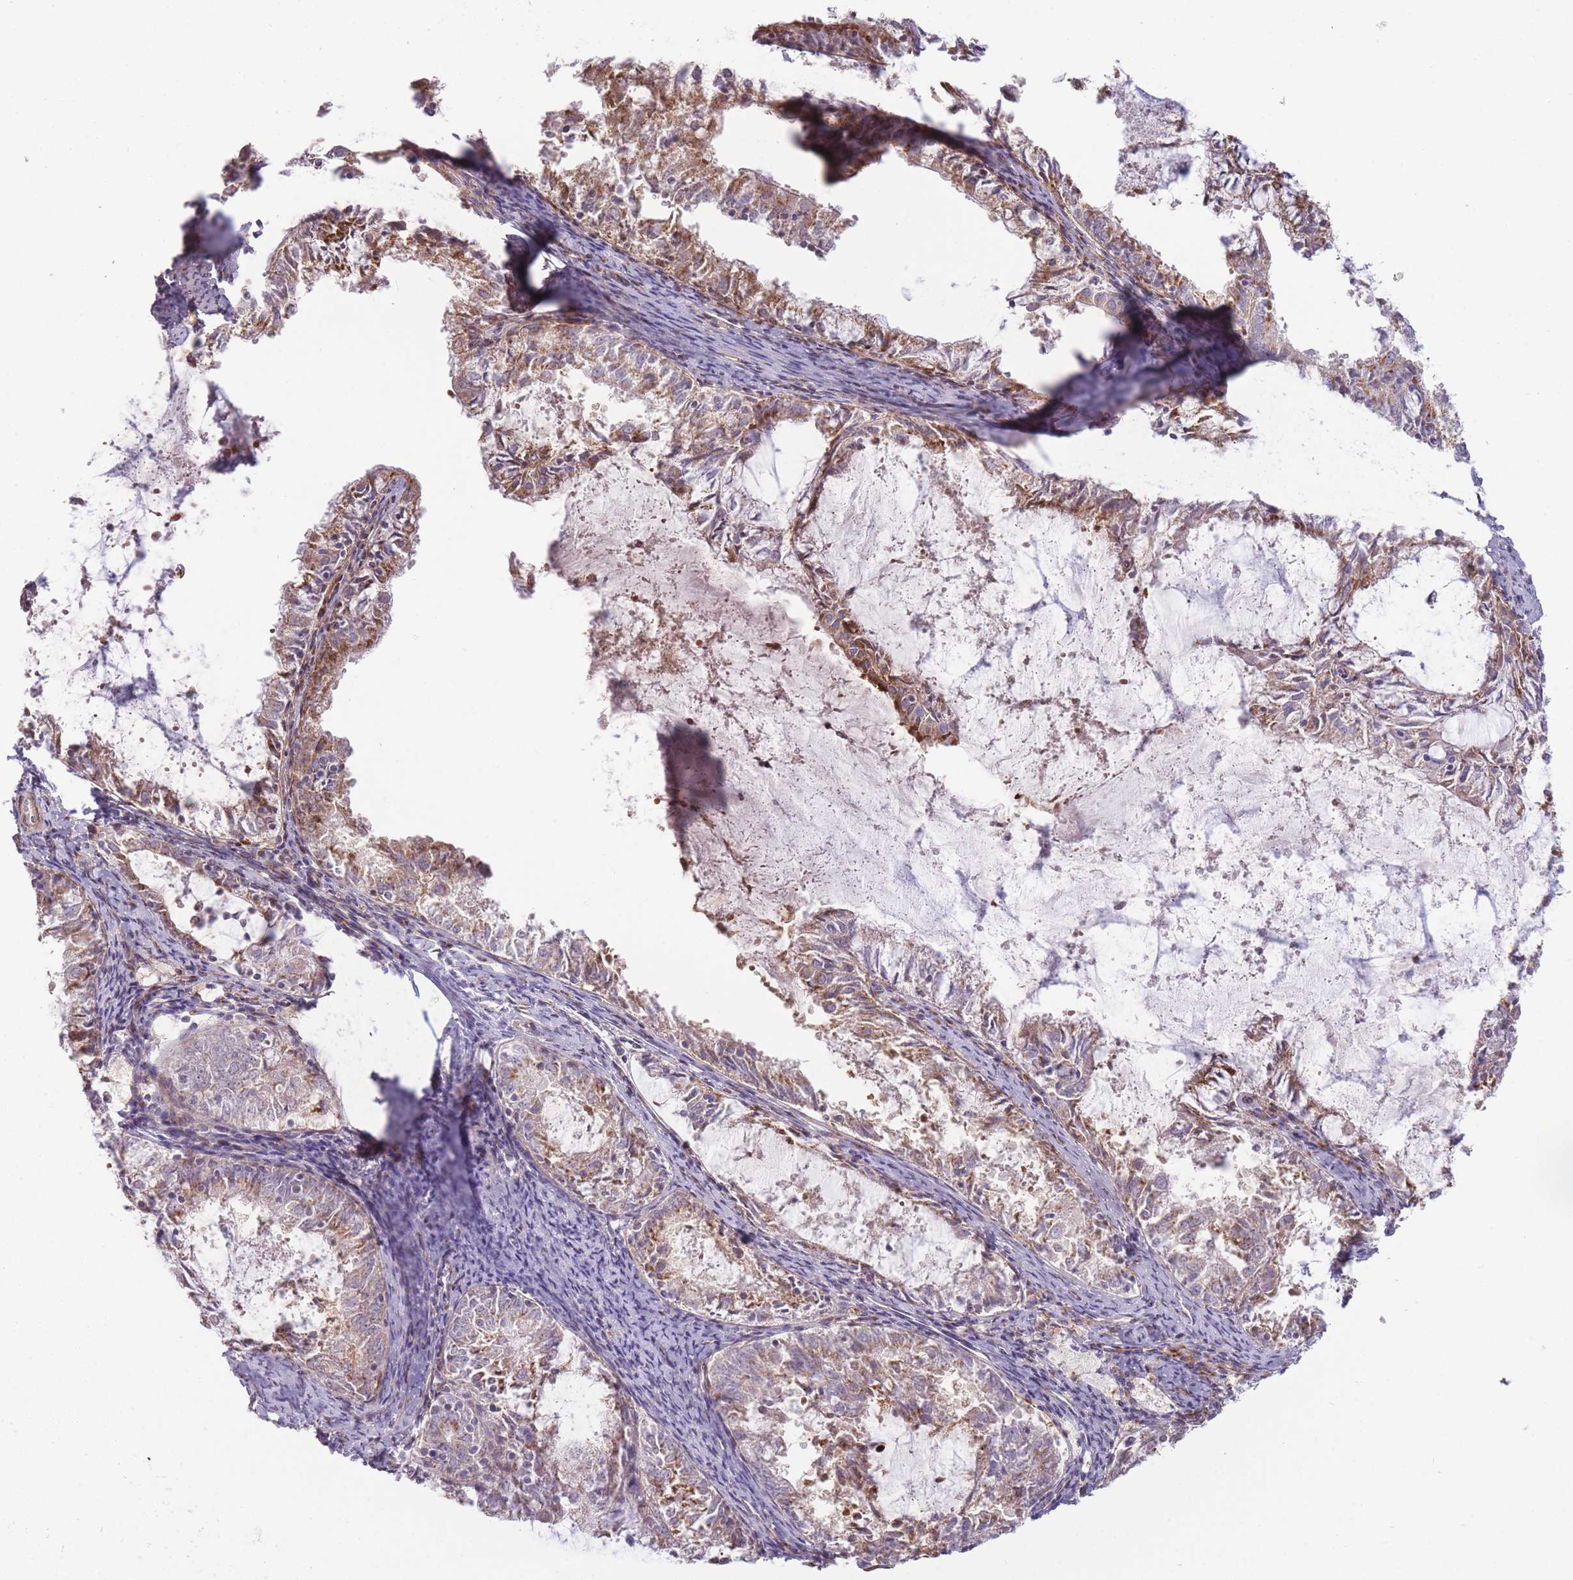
{"staining": {"intensity": "moderate", "quantity": "25%-75%", "location": "cytoplasmic/membranous"}, "tissue": "endometrial cancer", "cell_type": "Tumor cells", "image_type": "cancer", "snomed": [{"axis": "morphology", "description": "Adenocarcinoma, NOS"}, {"axis": "topography", "description": "Endometrium"}], "caption": "Immunohistochemistry of human endometrial adenocarcinoma displays medium levels of moderate cytoplasmic/membranous positivity in approximately 25%-75% of tumor cells. Nuclei are stained in blue.", "gene": "PPP3R2", "patient": {"sex": "female", "age": 57}}